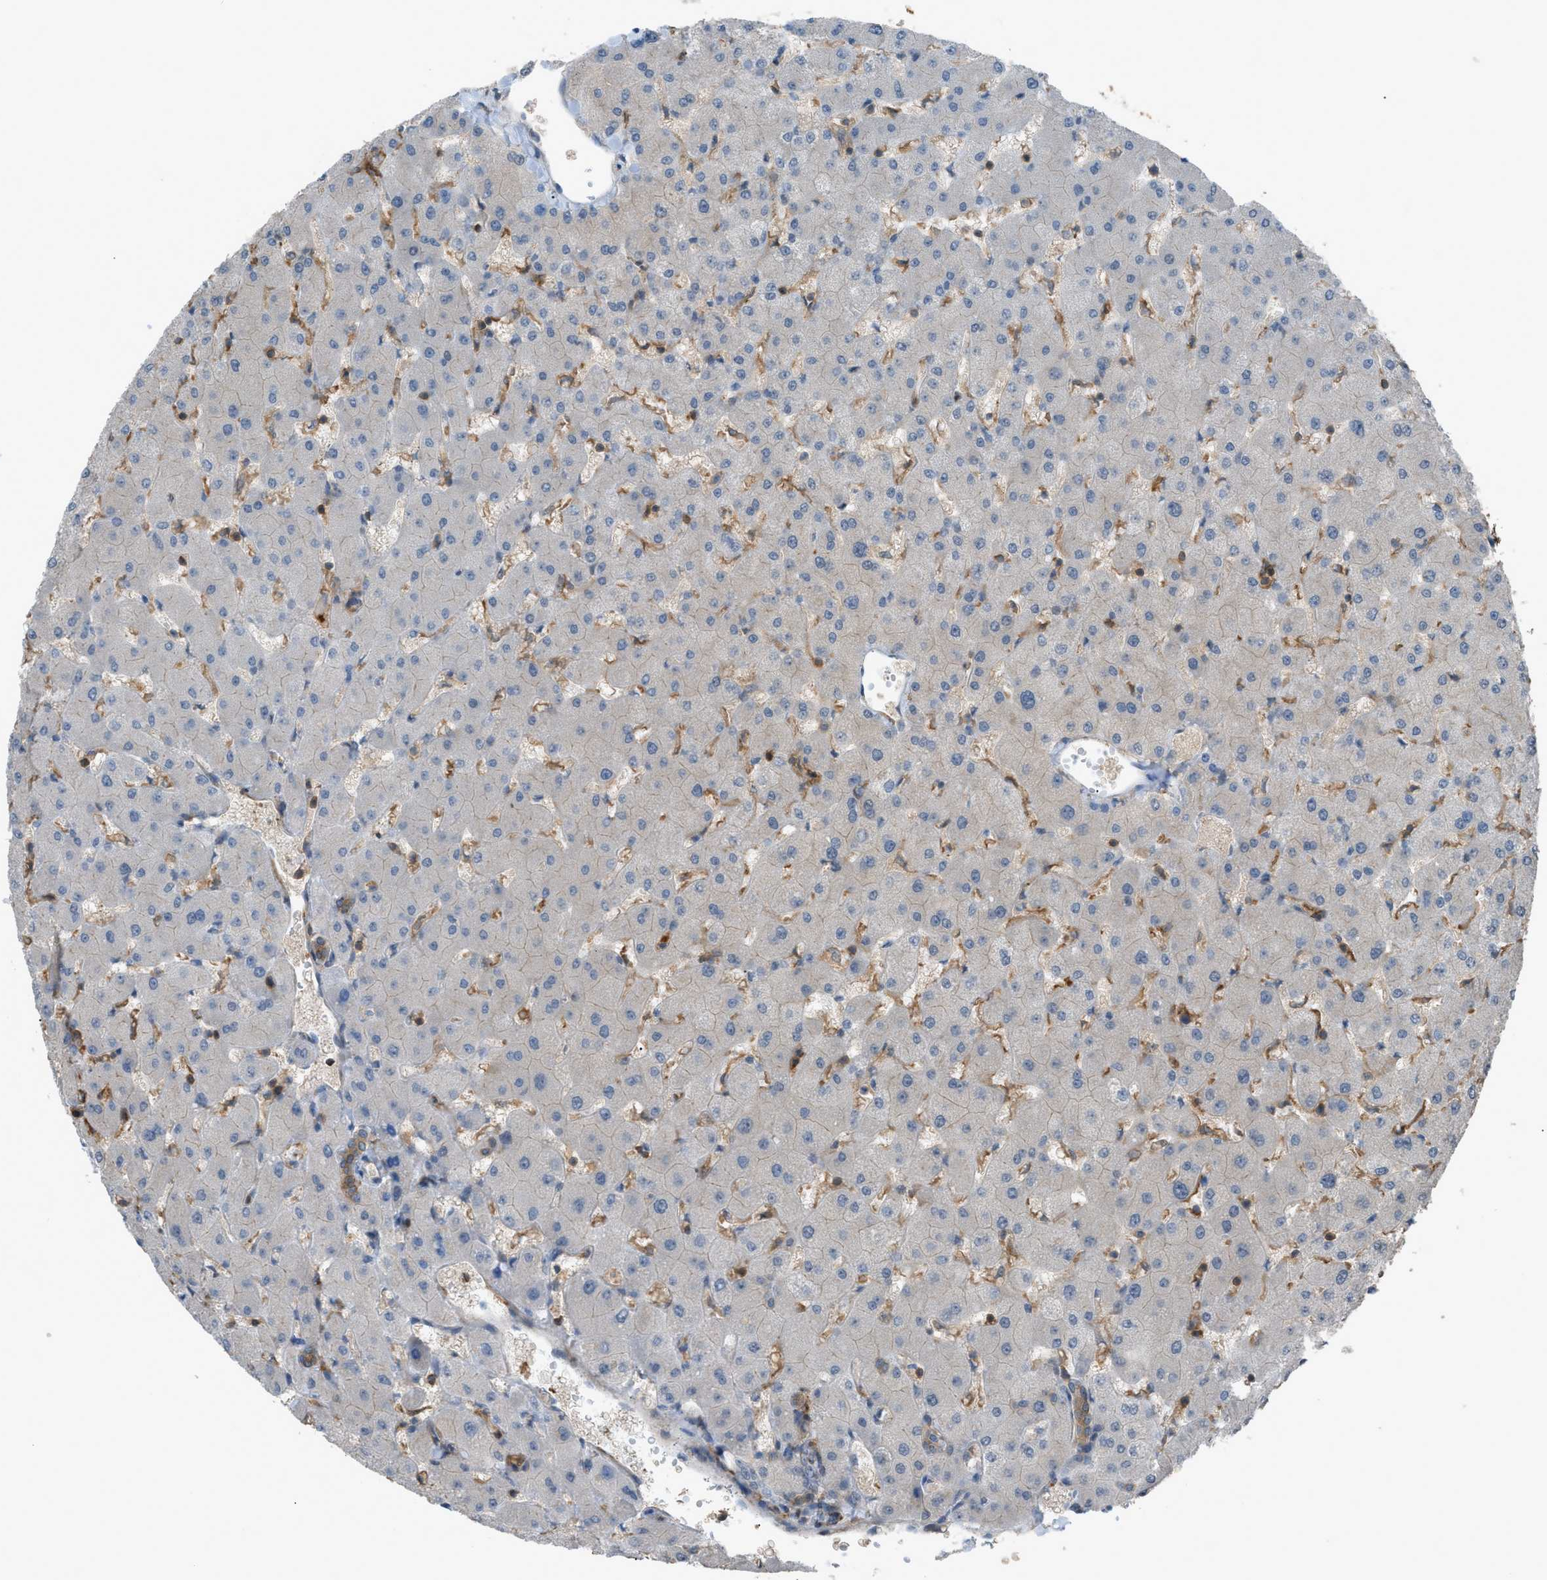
{"staining": {"intensity": "negative", "quantity": "none", "location": "none"}, "tissue": "liver", "cell_type": "Cholangiocytes", "image_type": "normal", "snomed": [{"axis": "morphology", "description": "Normal tissue, NOS"}, {"axis": "topography", "description": "Liver"}], "caption": "Cholangiocytes show no significant staining in benign liver.", "gene": "DYRK1A", "patient": {"sex": "female", "age": 63}}